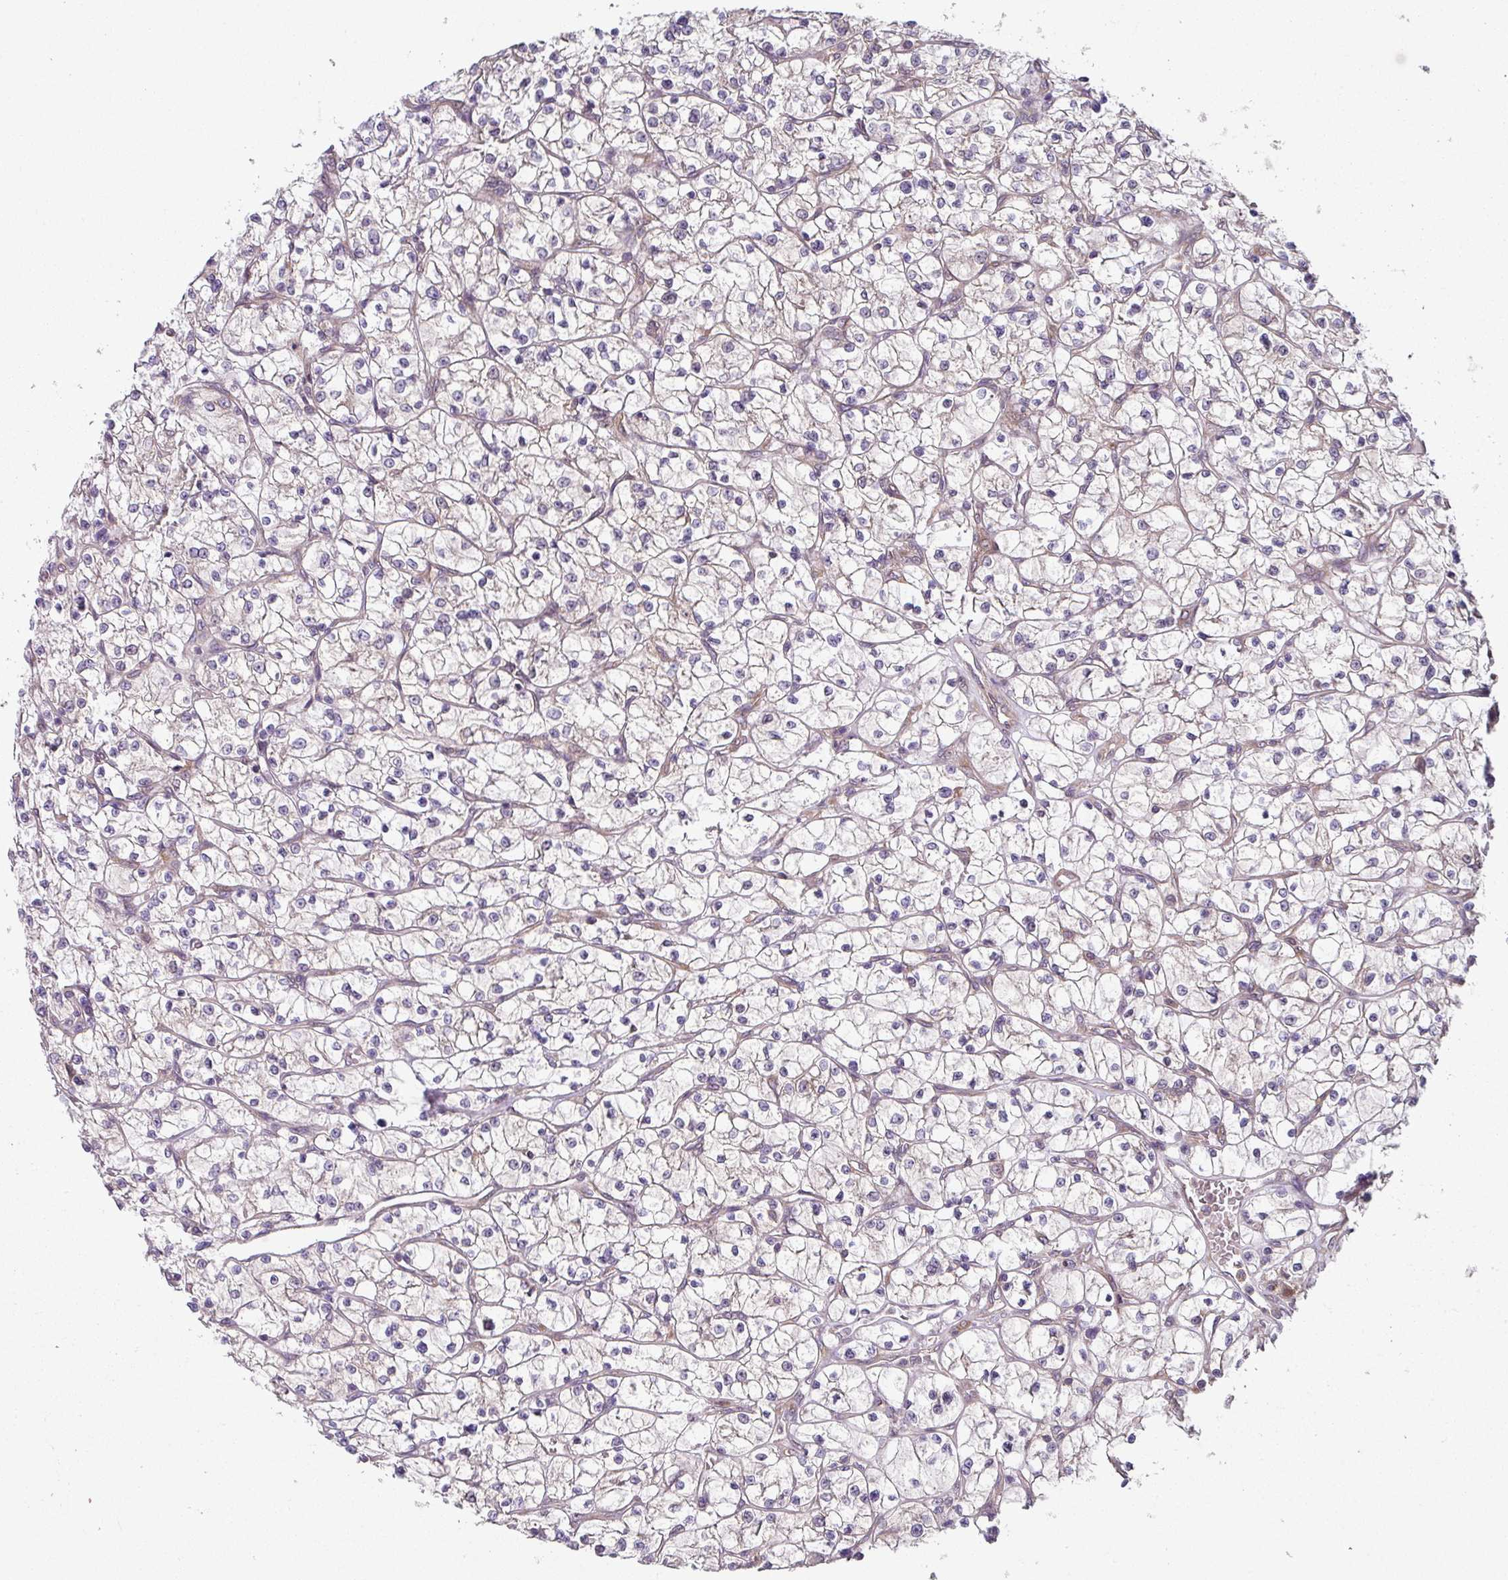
{"staining": {"intensity": "negative", "quantity": "none", "location": "none"}, "tissue": "renal cancer", "cell_type": "Tumor cells", "image_type": "cancer", "snomed": [{"axis": "morphology", "description": "Adenocarcinoma, NOS"}, {"axis": "topography", "description": "Kidney"}], "caption": "Immunohistochemistry (IHC) of renal adenocarcinoma demonstrates no expression in tumor cells.", "gene": "CAMLG", "patient": {"sex": "female", "age": 64}}